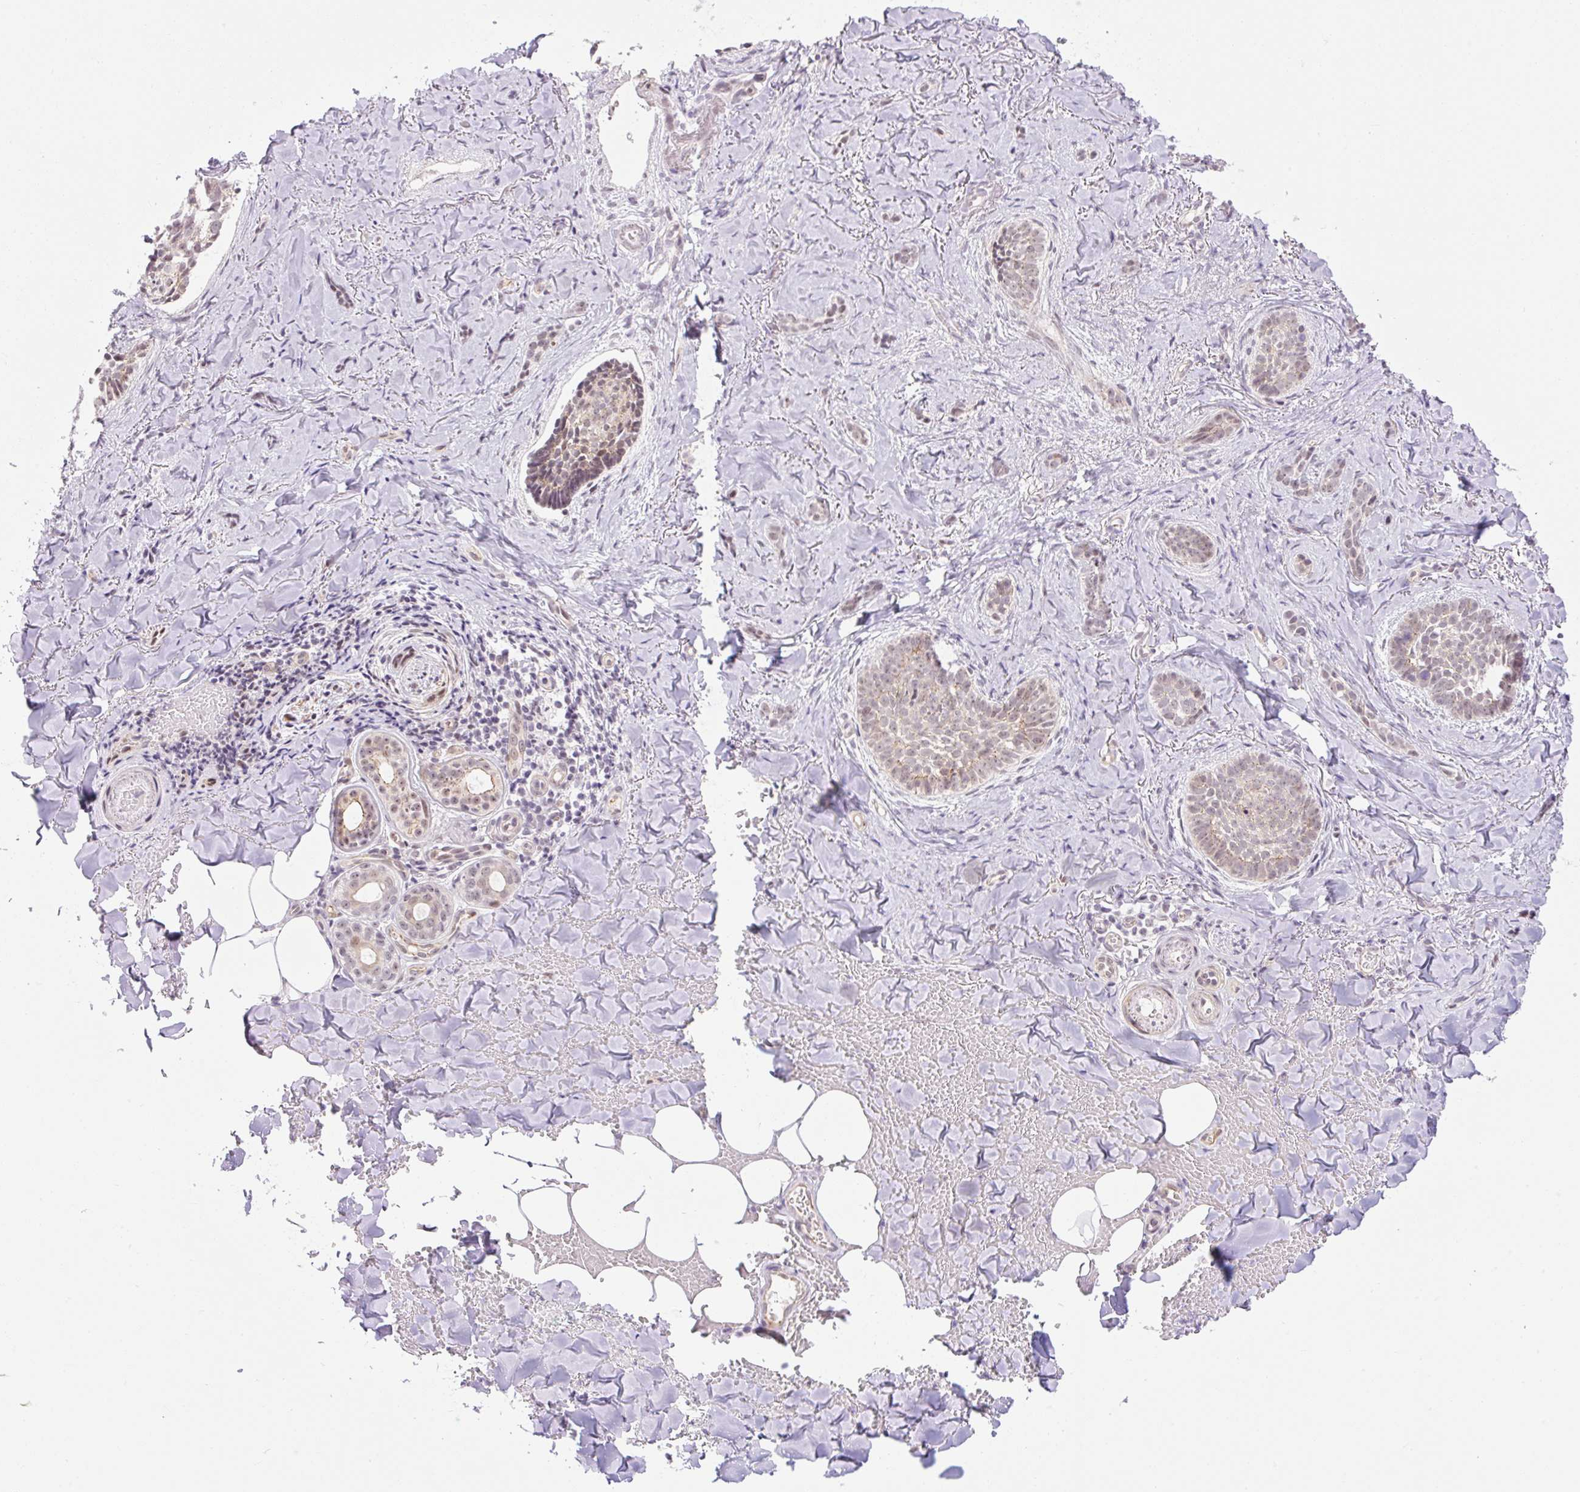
{"staining": {"intensity": "weak", "quantity": "25%-75%", "location": "cytoplasmic/membranous,nuclear"}, "tissue": "skin cancer", "cell_type": "Tumor cells", "image_type": "cancer", "snomed": [{"axis": "morphology", "description": "Basal cell carcinoma"}, {"axis": "topography", "description": "Skin"}], "caption": "Skin basal cell carcinoma was stained to show a protein in brown. There is low levels of weak cytoplasmic/membranous and nuclear positivity in about 25%-75% of tumor cells.", "gene": "ICE1", "patient": {"sex": "female", "age": 55}}